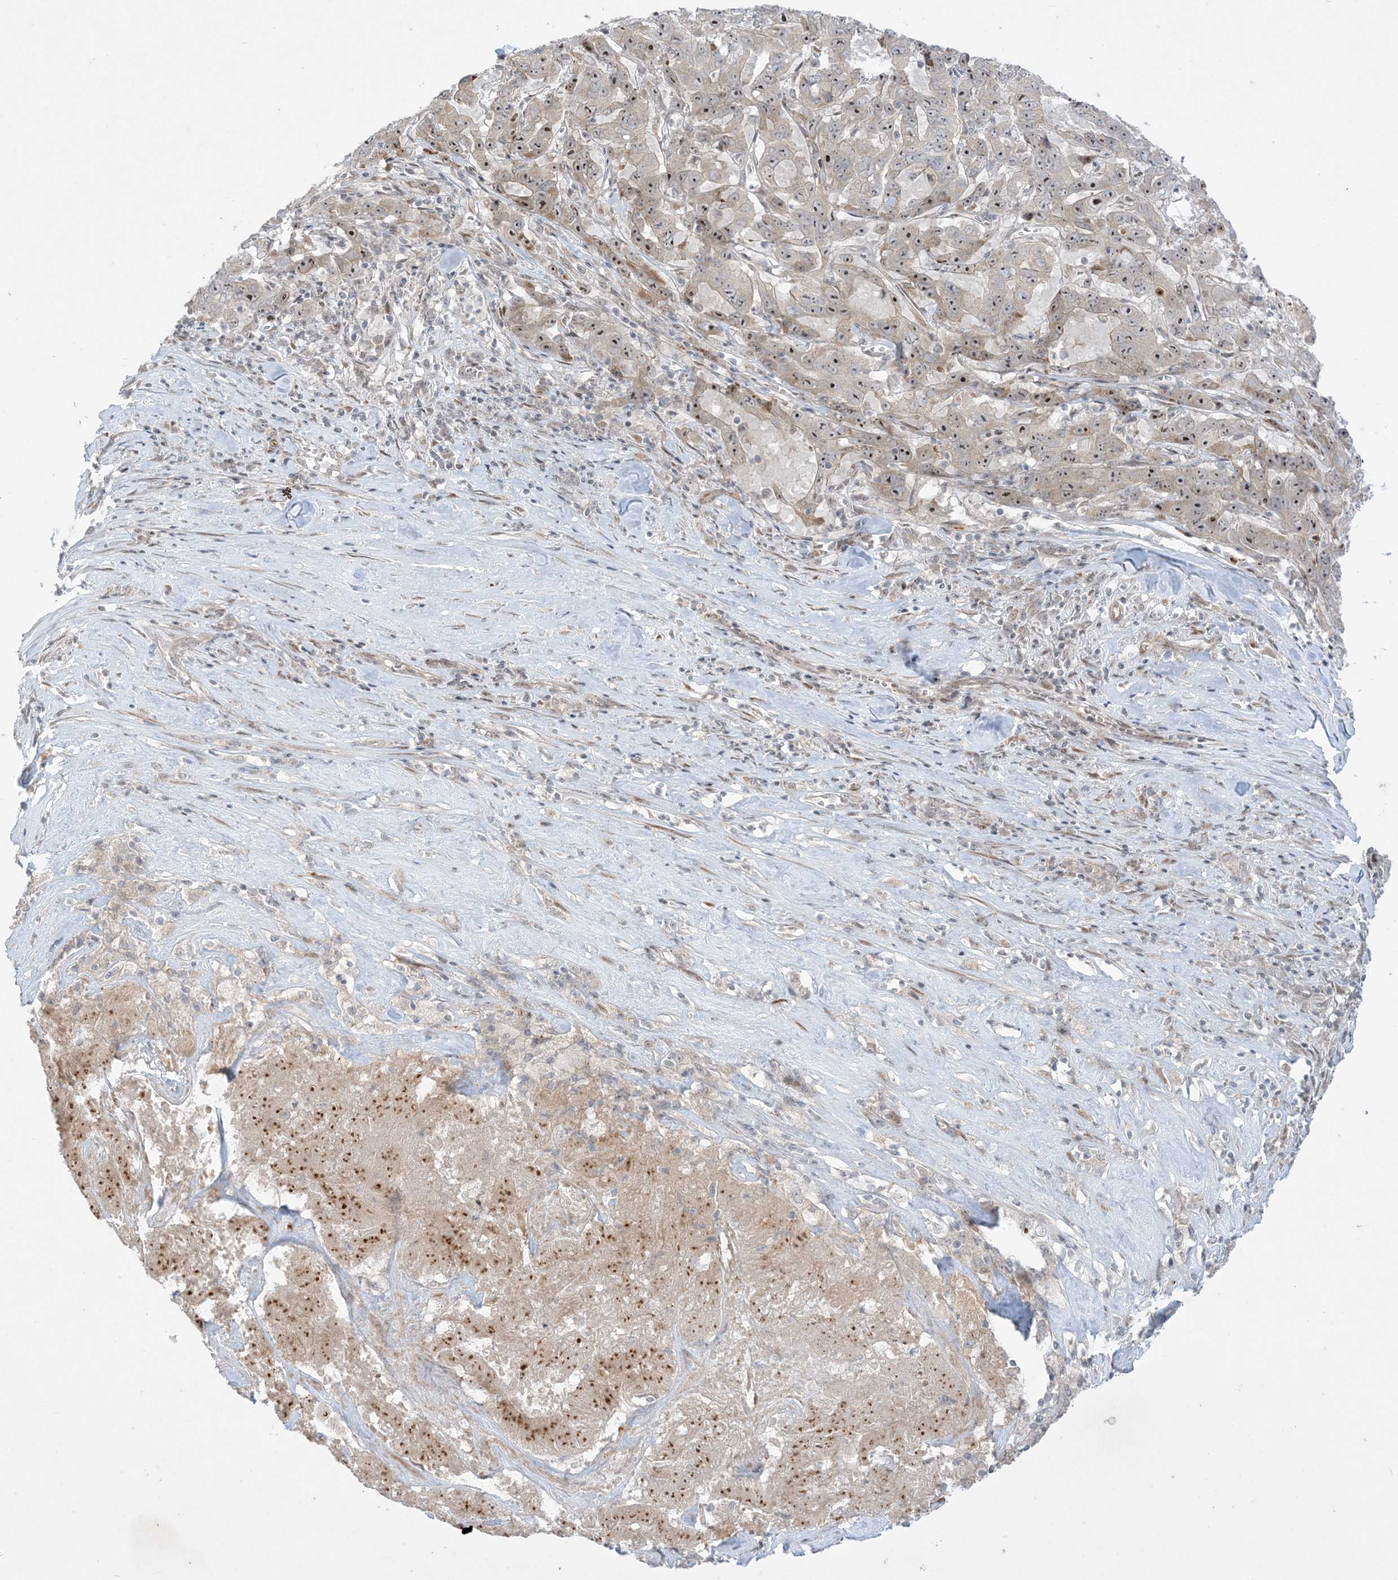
{"staining": {"intensity": "moderate", "quantity": ">75%", "location": "nuclear"}, "tissue": "pancreatic cancer", "cell_type": "Tumor cells", "image_type": "cancer", "snomed": [{"axis": "morphology", "description": "Adenocarcinoma, NOS"}, {"axis": "topography", "description": "Pancreas"}], "caption": "Protein staining demonstrates moderate nuclear expression in approximately >75% of tumor cells in pancreatic adenocarcinoma. (DAB (3,3'-diaminobenzidine) IHC, brown staining for protein, blue staining for nuclei).", "gene": "SOGA3", "patient": {"sex": "male", "age": 63}}